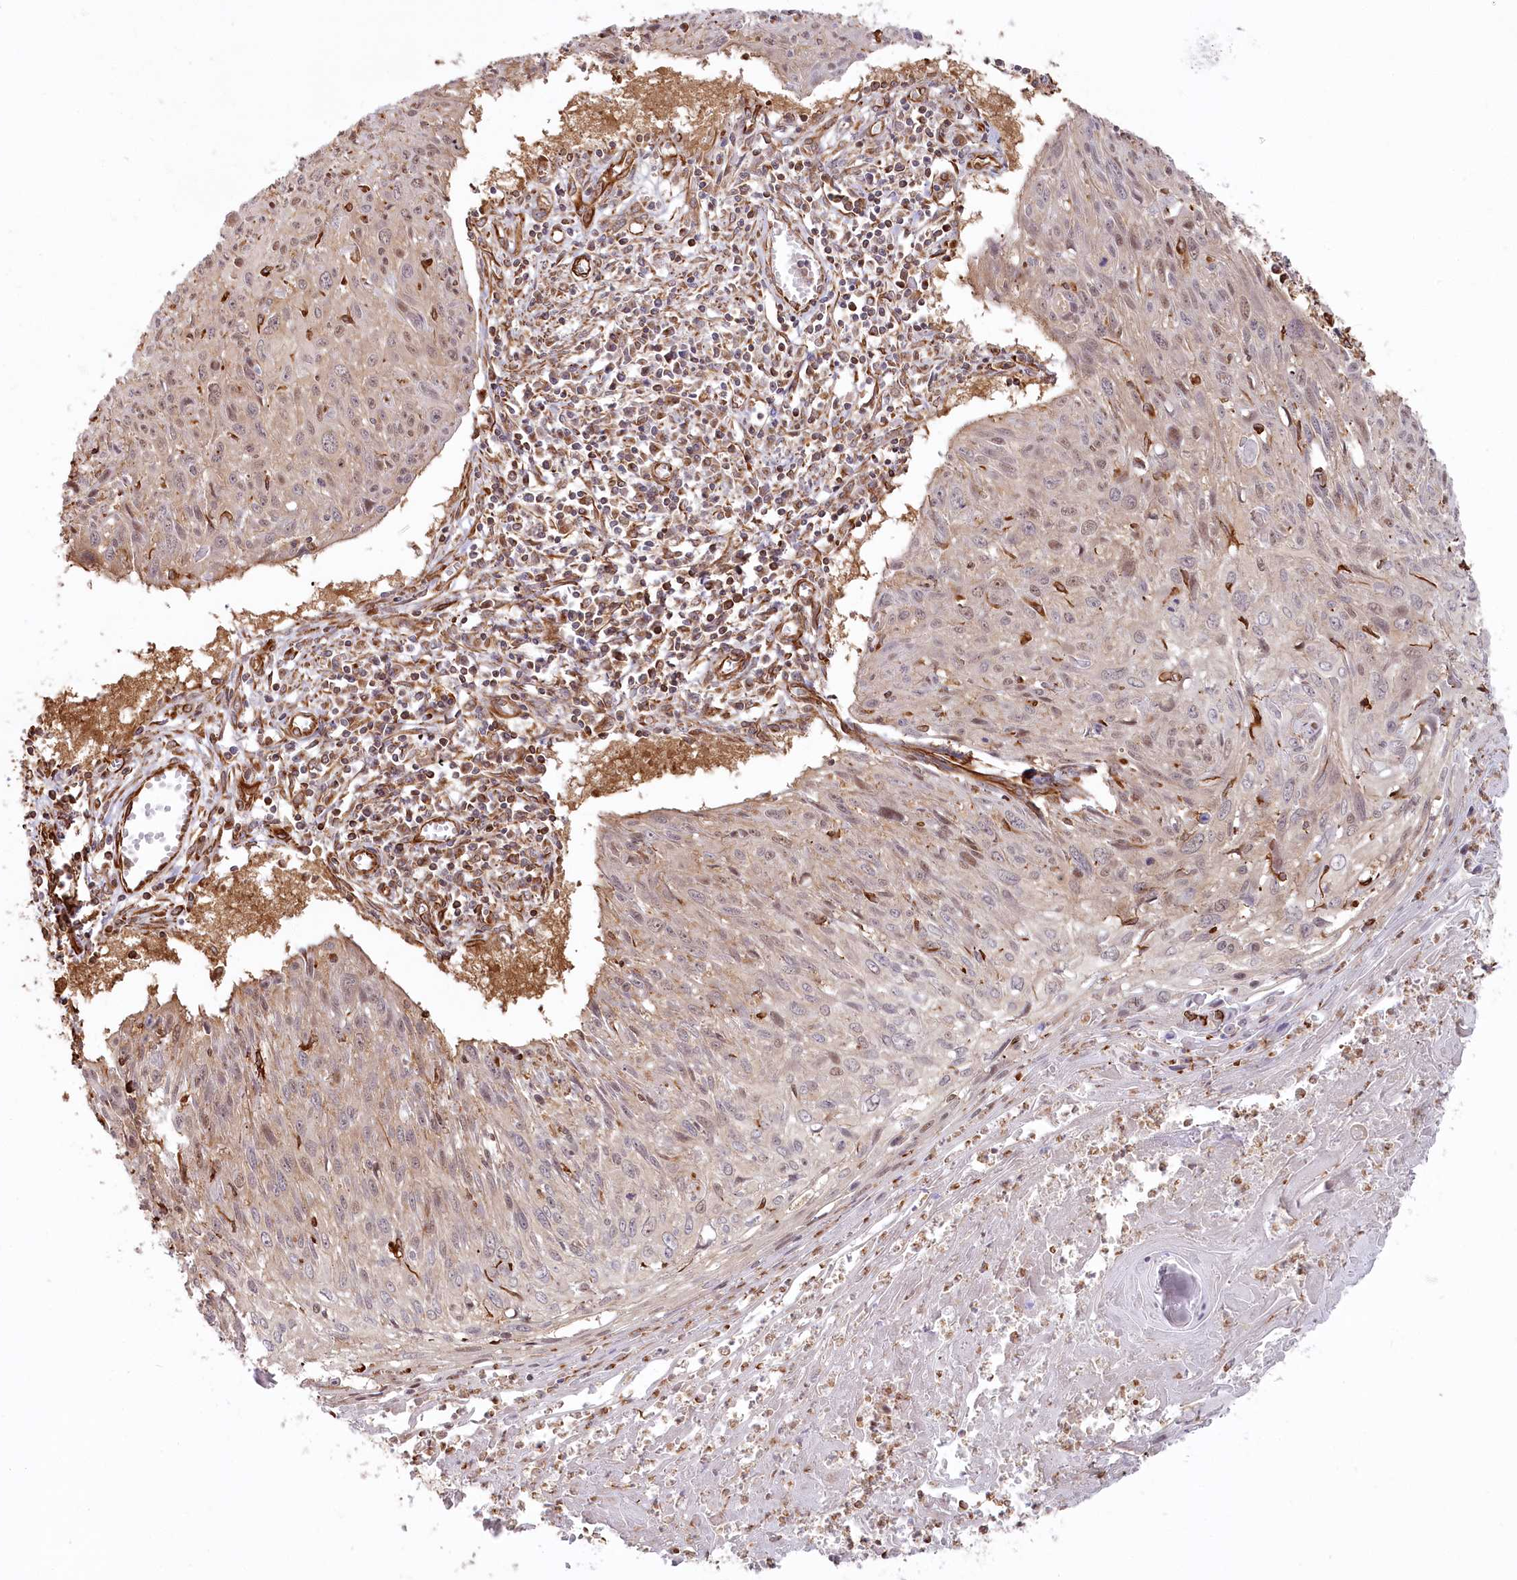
{"staining": {"intensity": "weak", "quantity": "<25%", "location": "cytoplasmic/membranous"}, "tissue": "cervical cancer", "cell_type": "Tumor cells", "image_type": "cancer", "snomed": [{"axis": "morphology", "description": "Squamous cell carcinoma, NOS"}, {"axis": "topography", "description": "Cervix"}], "caption": "This is an immunohistochemistry (IHC) photomicrograph of human cervical cancer. There is no staining in tumor cells.", "gene": "TTC1", "patient": {"sex": "female", "age": 51}}